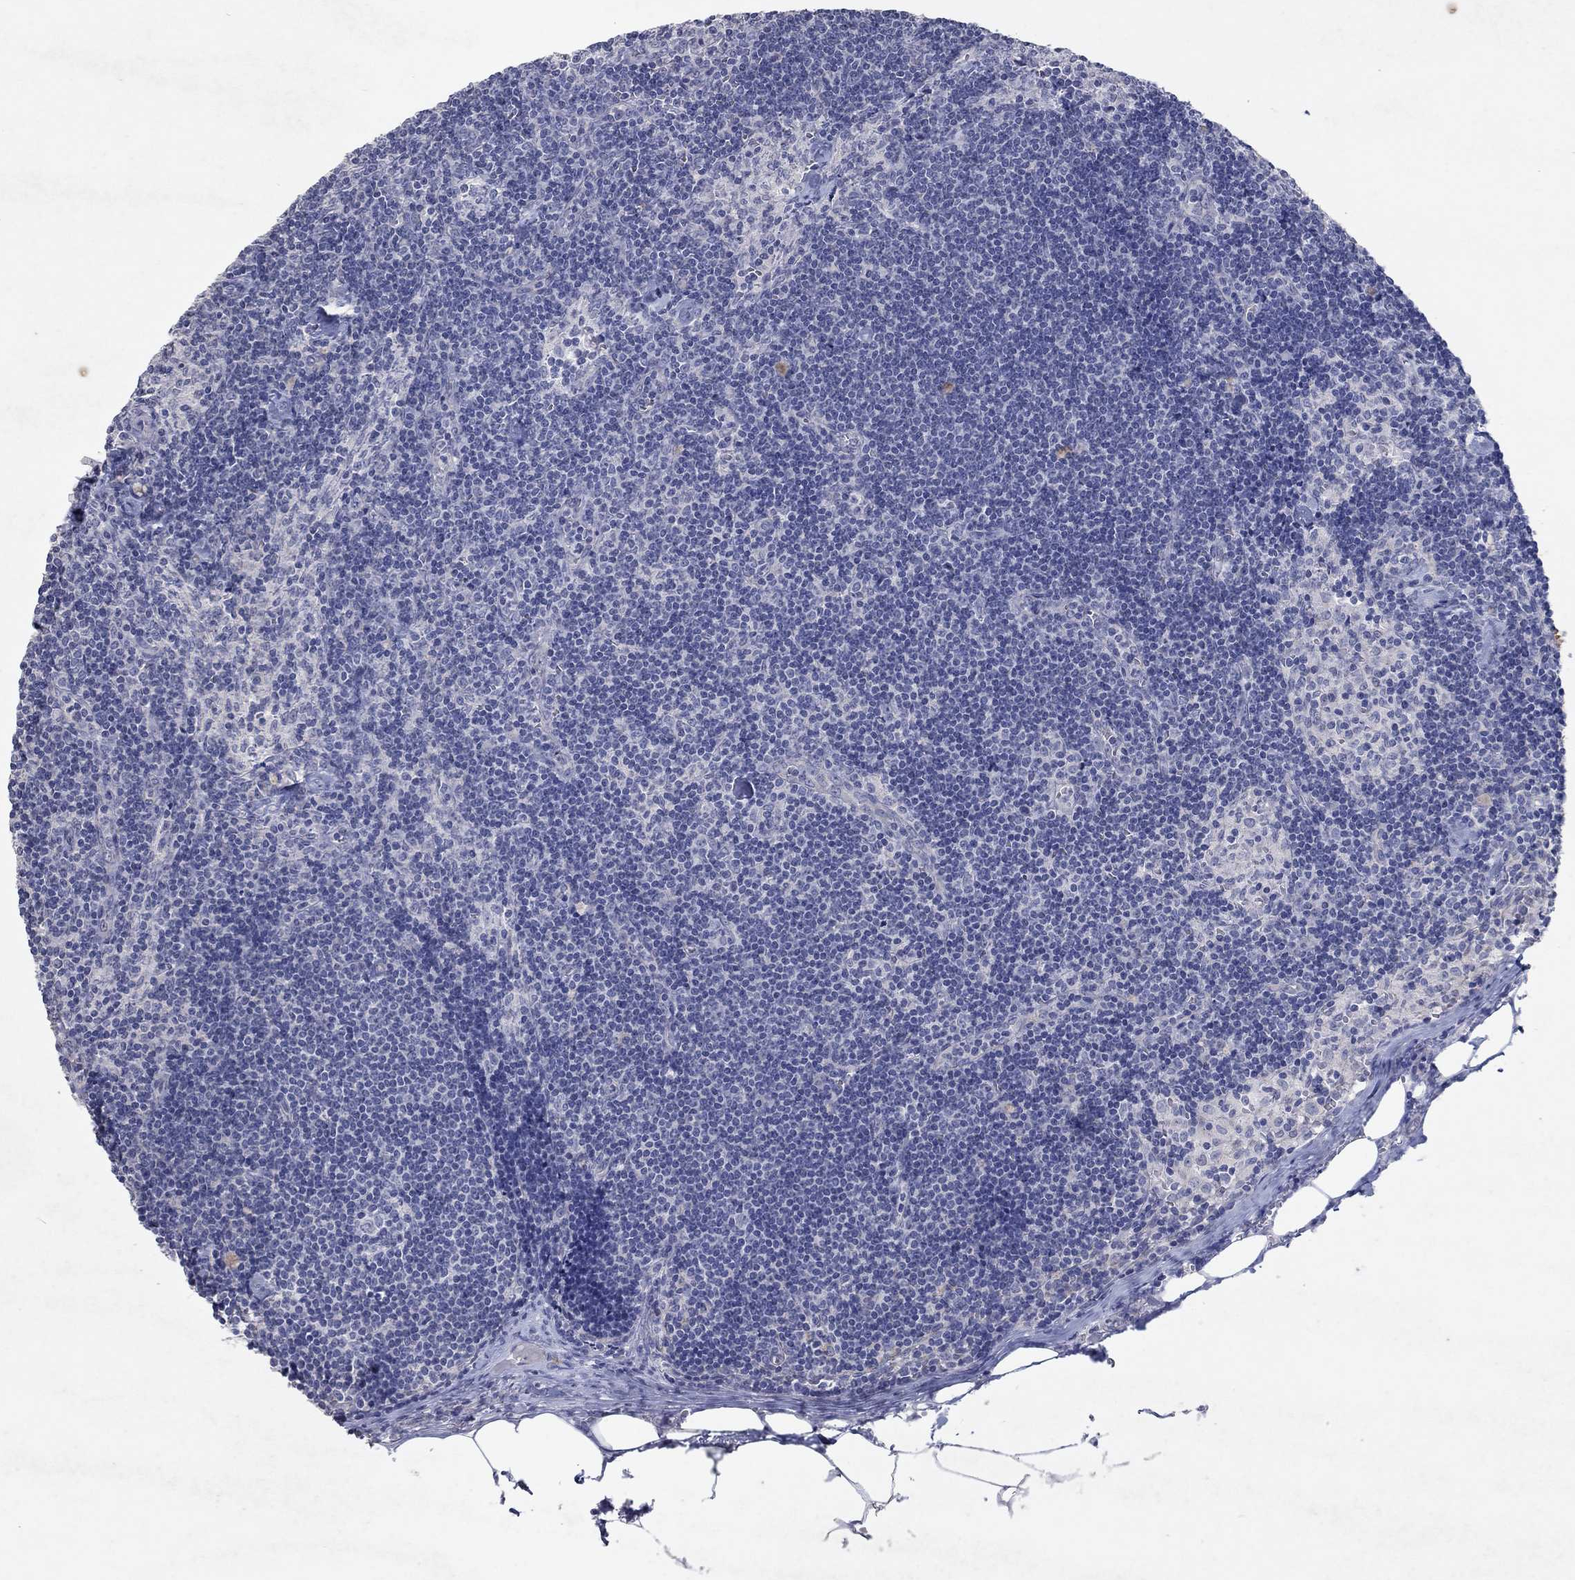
{"staining": {"intensity": "negative", "quantity": "none", "location": "none"}, "tissue": "lymph node", "cell_type": "Germinal center cells", "image_type": "normal", "snomed": [{"axis": "morphology", "description": "Normal tissue, NOS"}, {"axis": "topography", "description": "Lymph node"}], "caption": "The micrograph shows no staining of germinal center cells in unremarkable lymph node. (Stains: DAB immunohistochemistry (IHC) with hematoxylin counter stain, Microscopy: brightfield microscopy at high magnification).", "gene": "KRT40", "patient": {"sex": "female", "age": 51}}